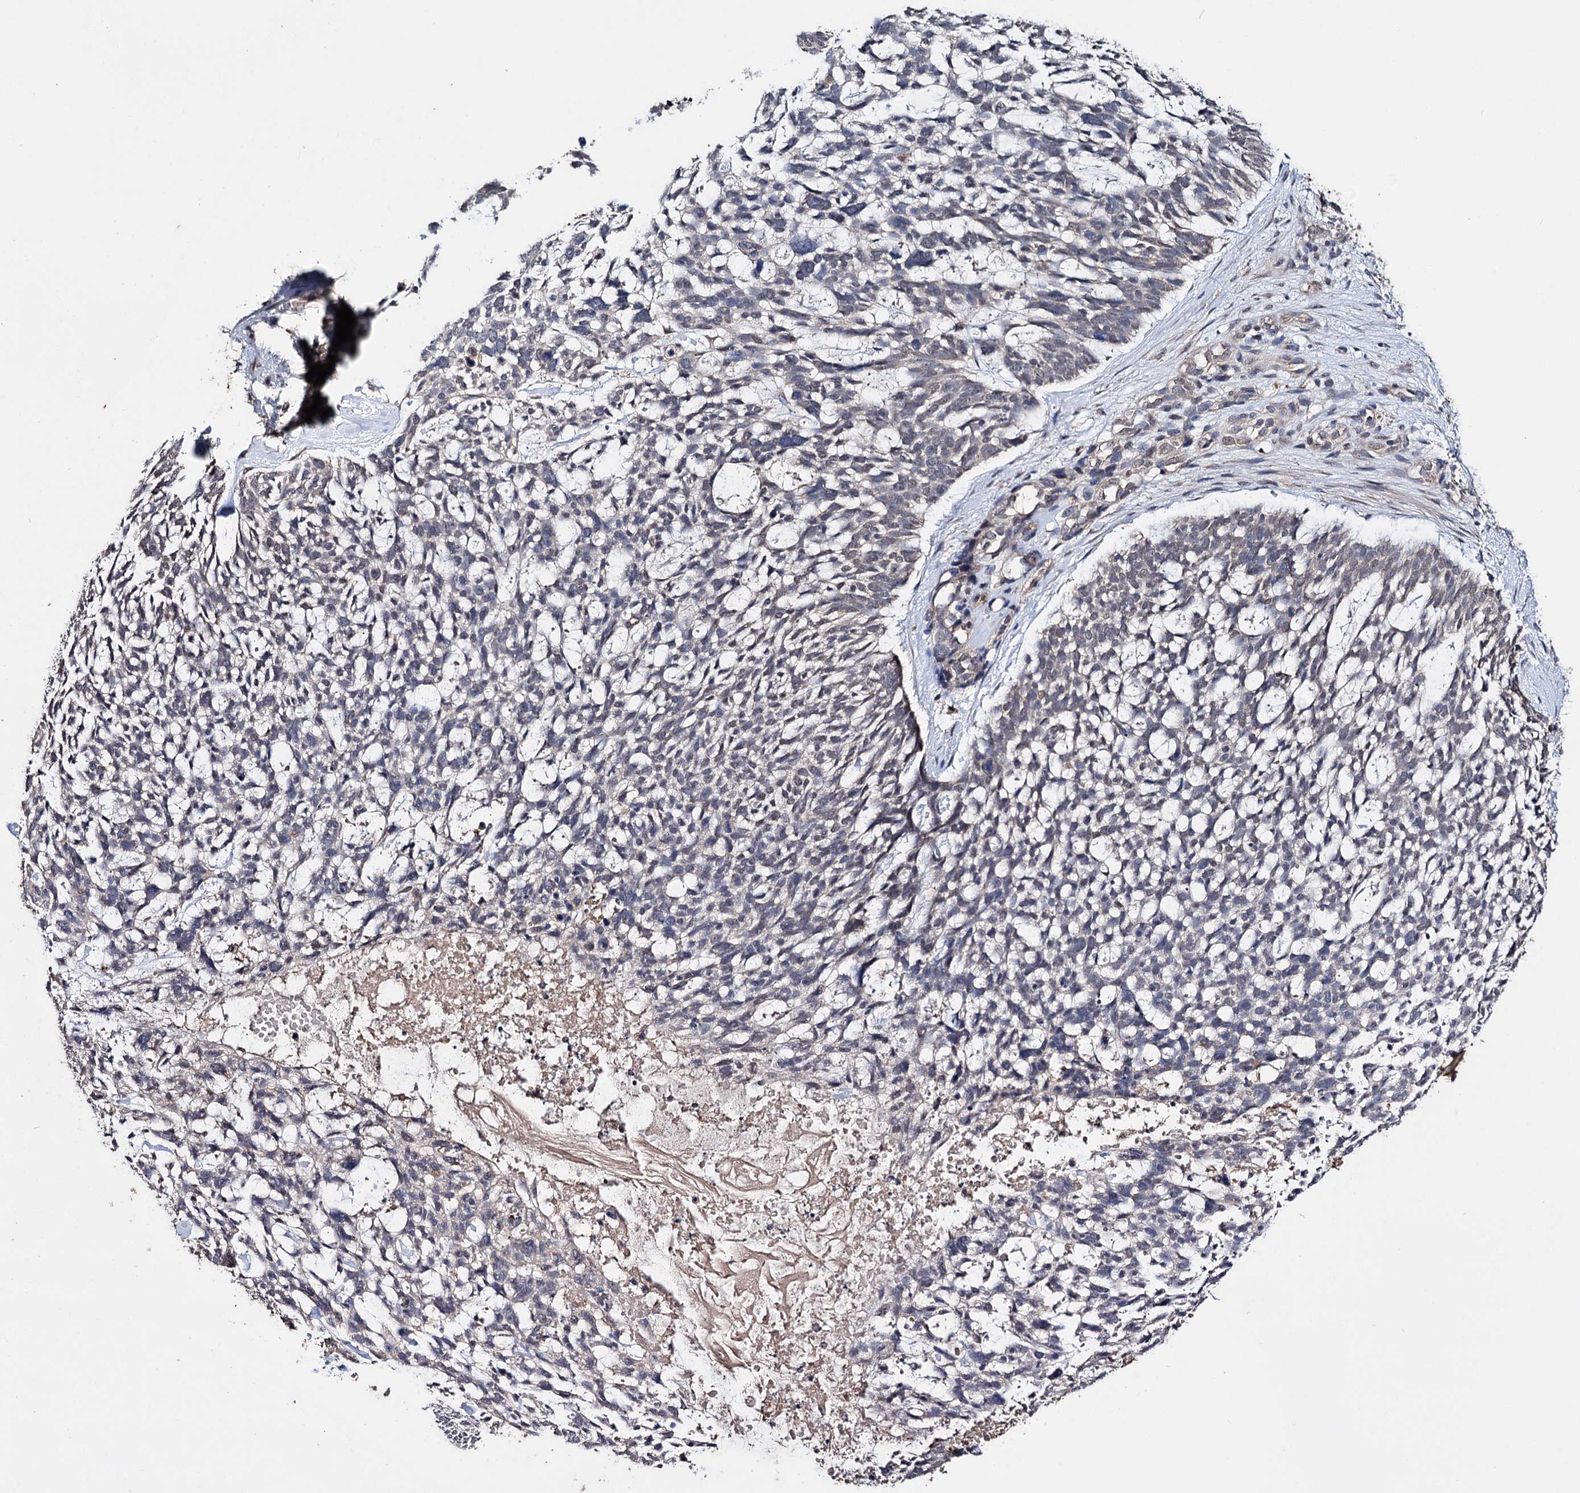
{"staining": {"intensity": "weak", "quantity": "<25%", "location": "cytoplasmic/membranous"}, "tissue": "skin cancer", "cell_type": "Tumor cells", "image_type": "cancer", "snomed": [{"axis": "morphology", "description": "Basal cell carcinoma"}, {"axis": "topography", "description": "Skin"}], "caption": "Protein analysis of skin cancer displays no significant positivity in tumor cells. Brightfield microscopy of IHC stained with DAB (brown) and hematoxylin (blue), captured at high magnification.", "gene": "CLPB", "patient": {"sex": "male", "age": 88}}